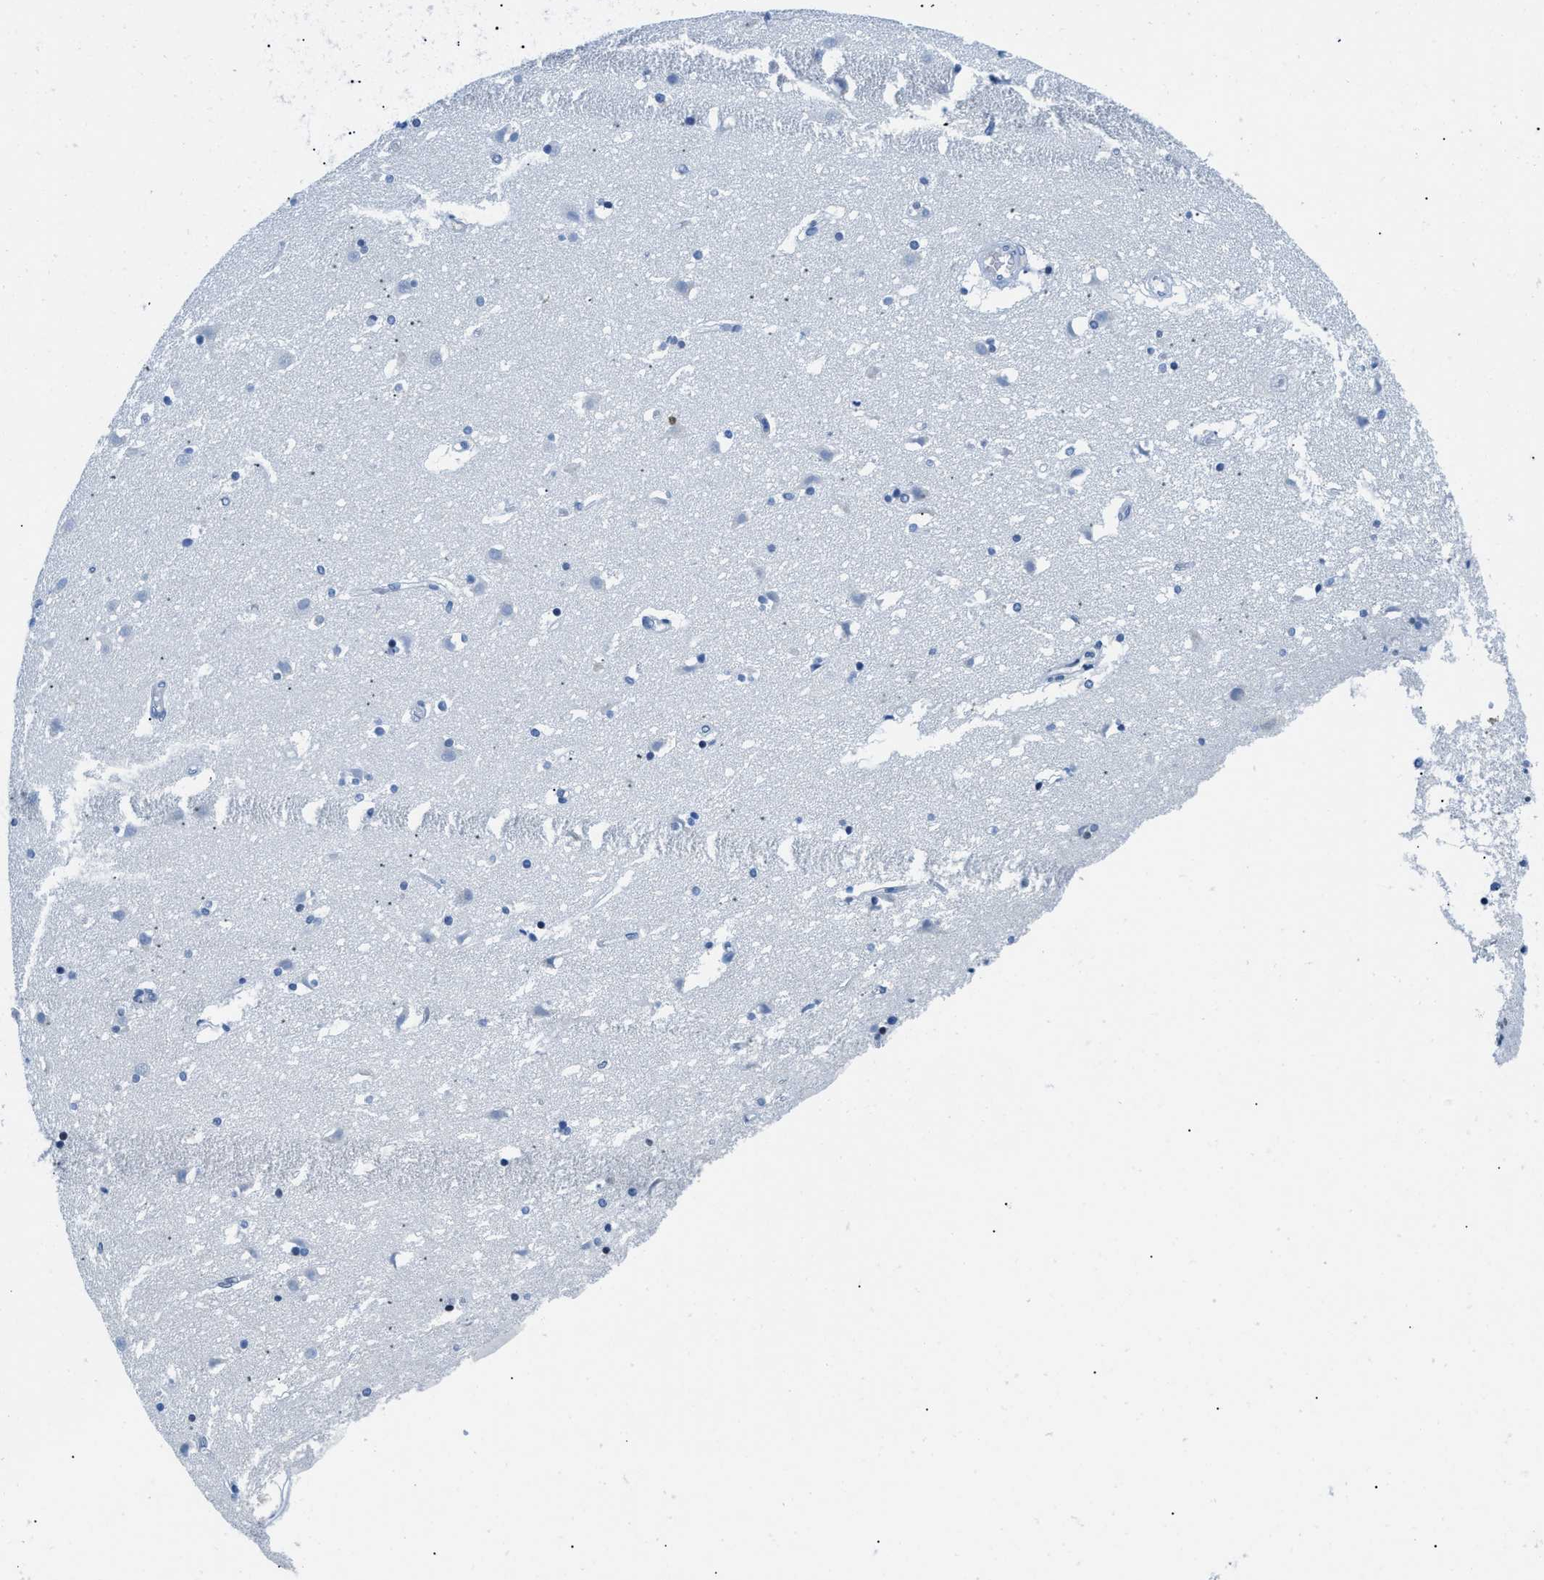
{"staining": {"intensity": "negative", "quantity": "none", "location": "none"}, "tissue": "caudate", "cell_type": "Glial cells", "image_type": "normal", "snomed": [{"axis": "morphology", "description": "Normal tissue, NOS"}, {"axis": "topography", "description": "Lateral ventricle wall"}], "caption": "A photomicrograph of caudate stained for a protein shows no brown staining in glial cells. The staining was performed using DAB (3,3'-diaminobenzidine) to visualize the protein expression in brown, while the nuclei were stained in blue with hematoxylin (Magnification: 20x).", "gene": "MBL2", "patient": {"sex": "male", "age": 45}}